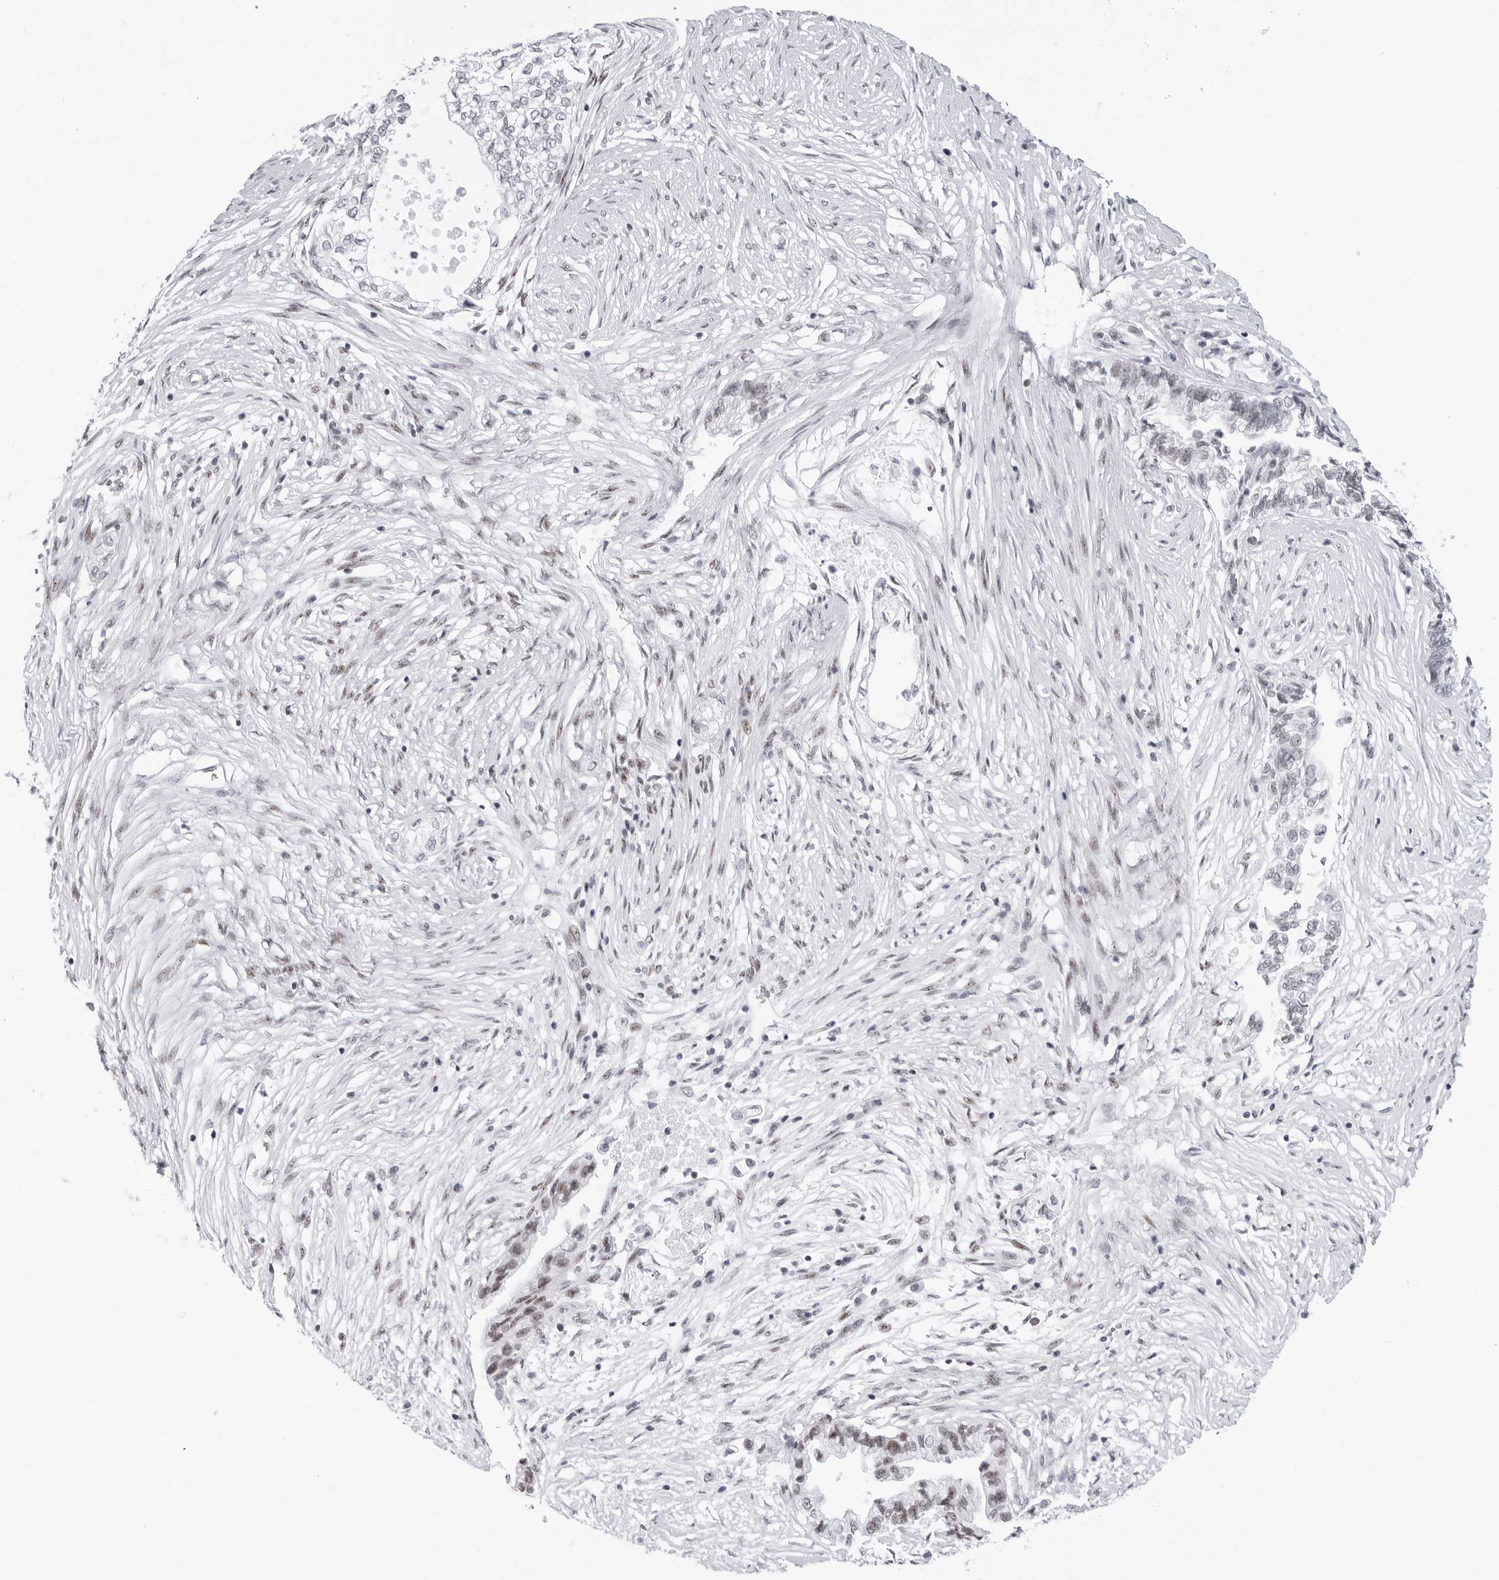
{"staining": {"intensity": "moderate", "quantity": "<25%", "location": "nuclear"}, "tissue": "pancreatic cancer", "cell_type": "Tumor cells", "image_type": "cancer", "snomed": [{"axis": "morphology", "description": "Adenocarcinoma, NOS"}, {"axis": "topography", "description": "Pancreas"}], "caption": "Immunohistochemical staining of pancreatic adenocarcinoma reveals low levels of moderate nuclear protein staining in approximately <25% of tumor cells. (DAB (3,3'-diaminobenzidine) IHC, brown staining for protein, blue staining for nuclei).", "gene": "VEZF1", "patient": {"sex": "male", "age": 72}}